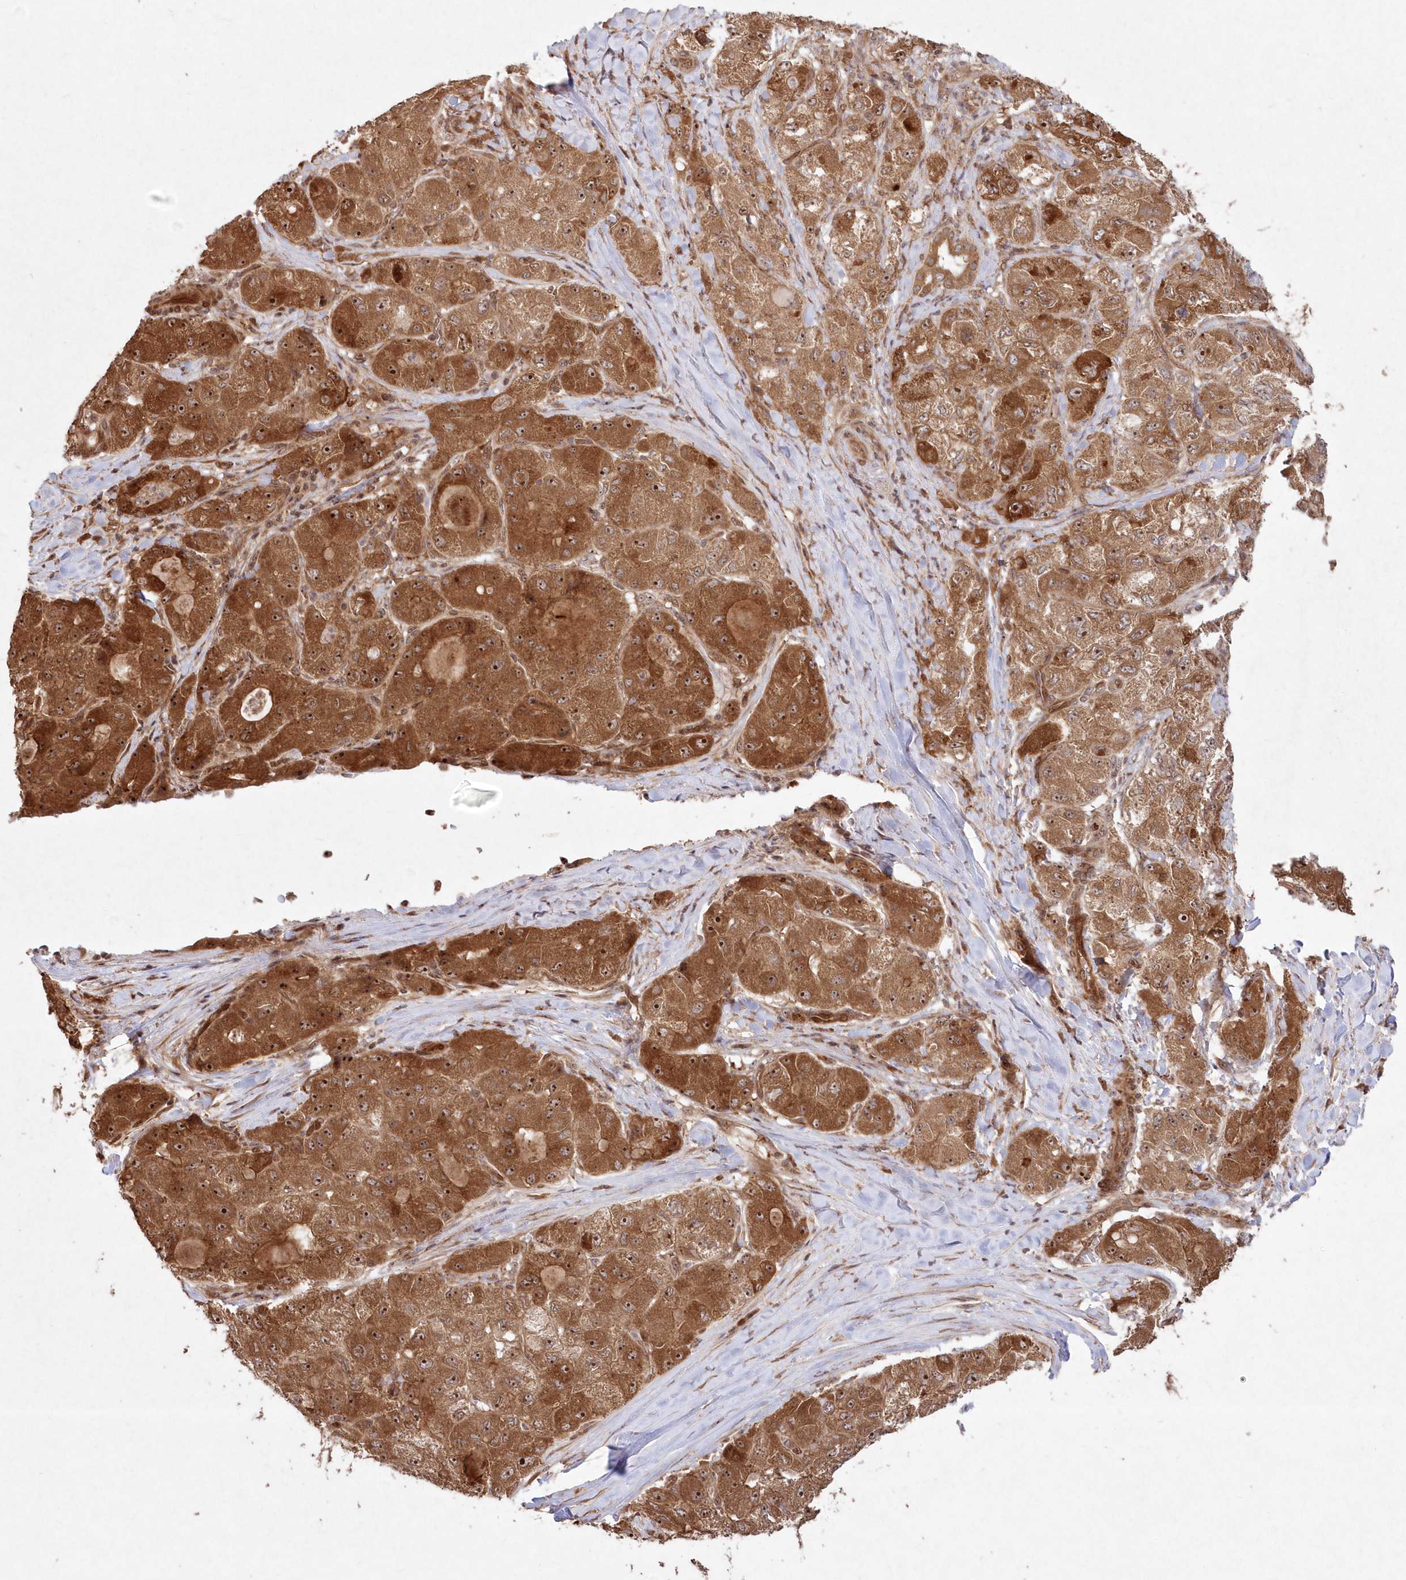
{"staining": {"intensity": "moderate", "quantity": ">75%", "location": "cytoplasmic/membranous,nuclear"}, "tissue": "liver cancer", "cell_type": "Tumor cells", "image_type": "cancer", "snomed": [{"axis": "morphology", "description": "Carcinoma, Hepatocellular, NOS"}, {"axis": "topography", "description": "Liver"}], "caption": "Liver cancer (hepatocellular carcinoma) stained with immunohistochemistry reveals moderate cytoplasmic/membranous and nuclear staining in approximately >75% of tumor cells. The protein of interest is stained brown, and the nuclei are stained in blue (DAB (3,3'-diaminobenzidine) IHC with brightfield microscopy, high magnification).", "gene": "SERINC1", "patient": {"sex": "male", "age": 80}}